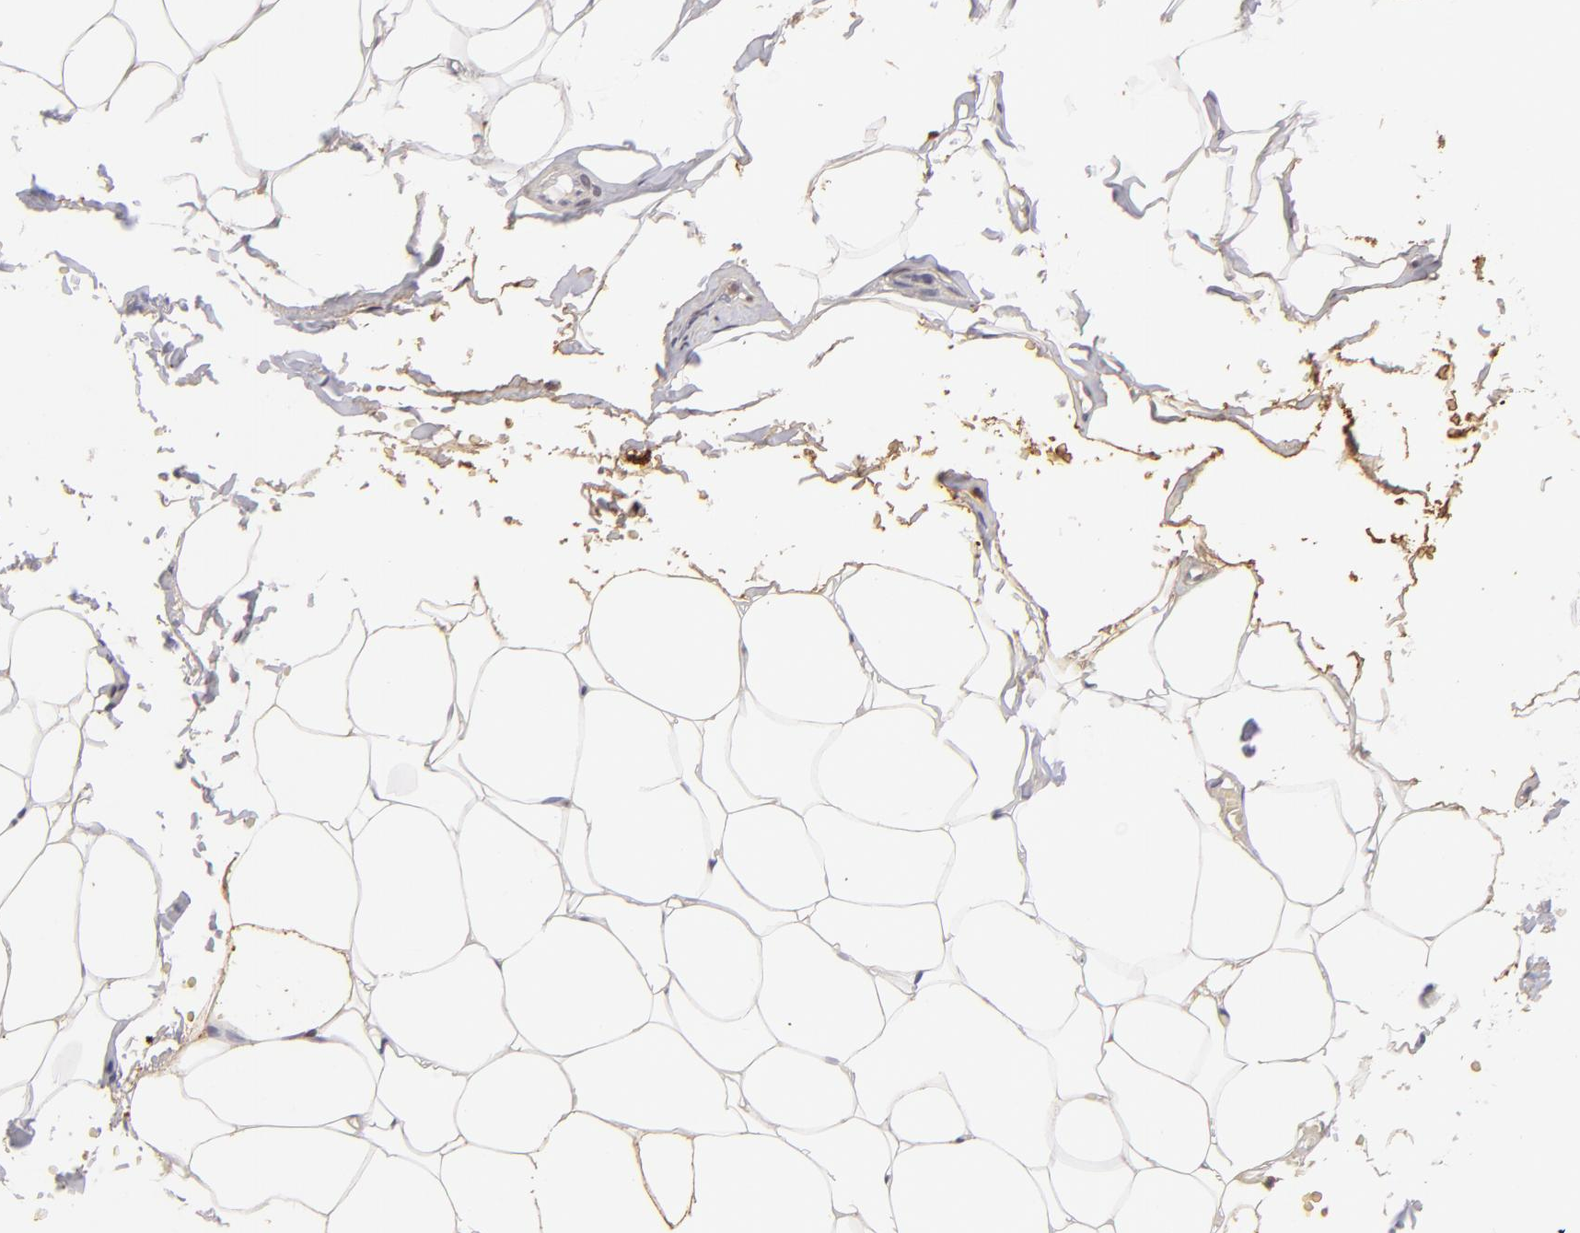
{"staining": {"intensity": "negative", "quantity": "none", "location": "none"}, "tissue": "adipose tissue", "cell_type": "Adipocytes", "image_type": "normal", "snomed": [{"axis": "morphology", "description": "Normal tissue, NOS"}, {"axis": "topography", "description": "Soft tissue"}, {"axis": "topography", "description": "Peripheral nerve tissue"}], "caption": "Normal adipose tissue was stained to show a protein in brown. There is no significant staining in adipocytes. (Immunohistochemistry (ihc), brightfield microscopy, high magnification).", "gene": "S100A2", "patient": {"sex": "female", "age": 68}}